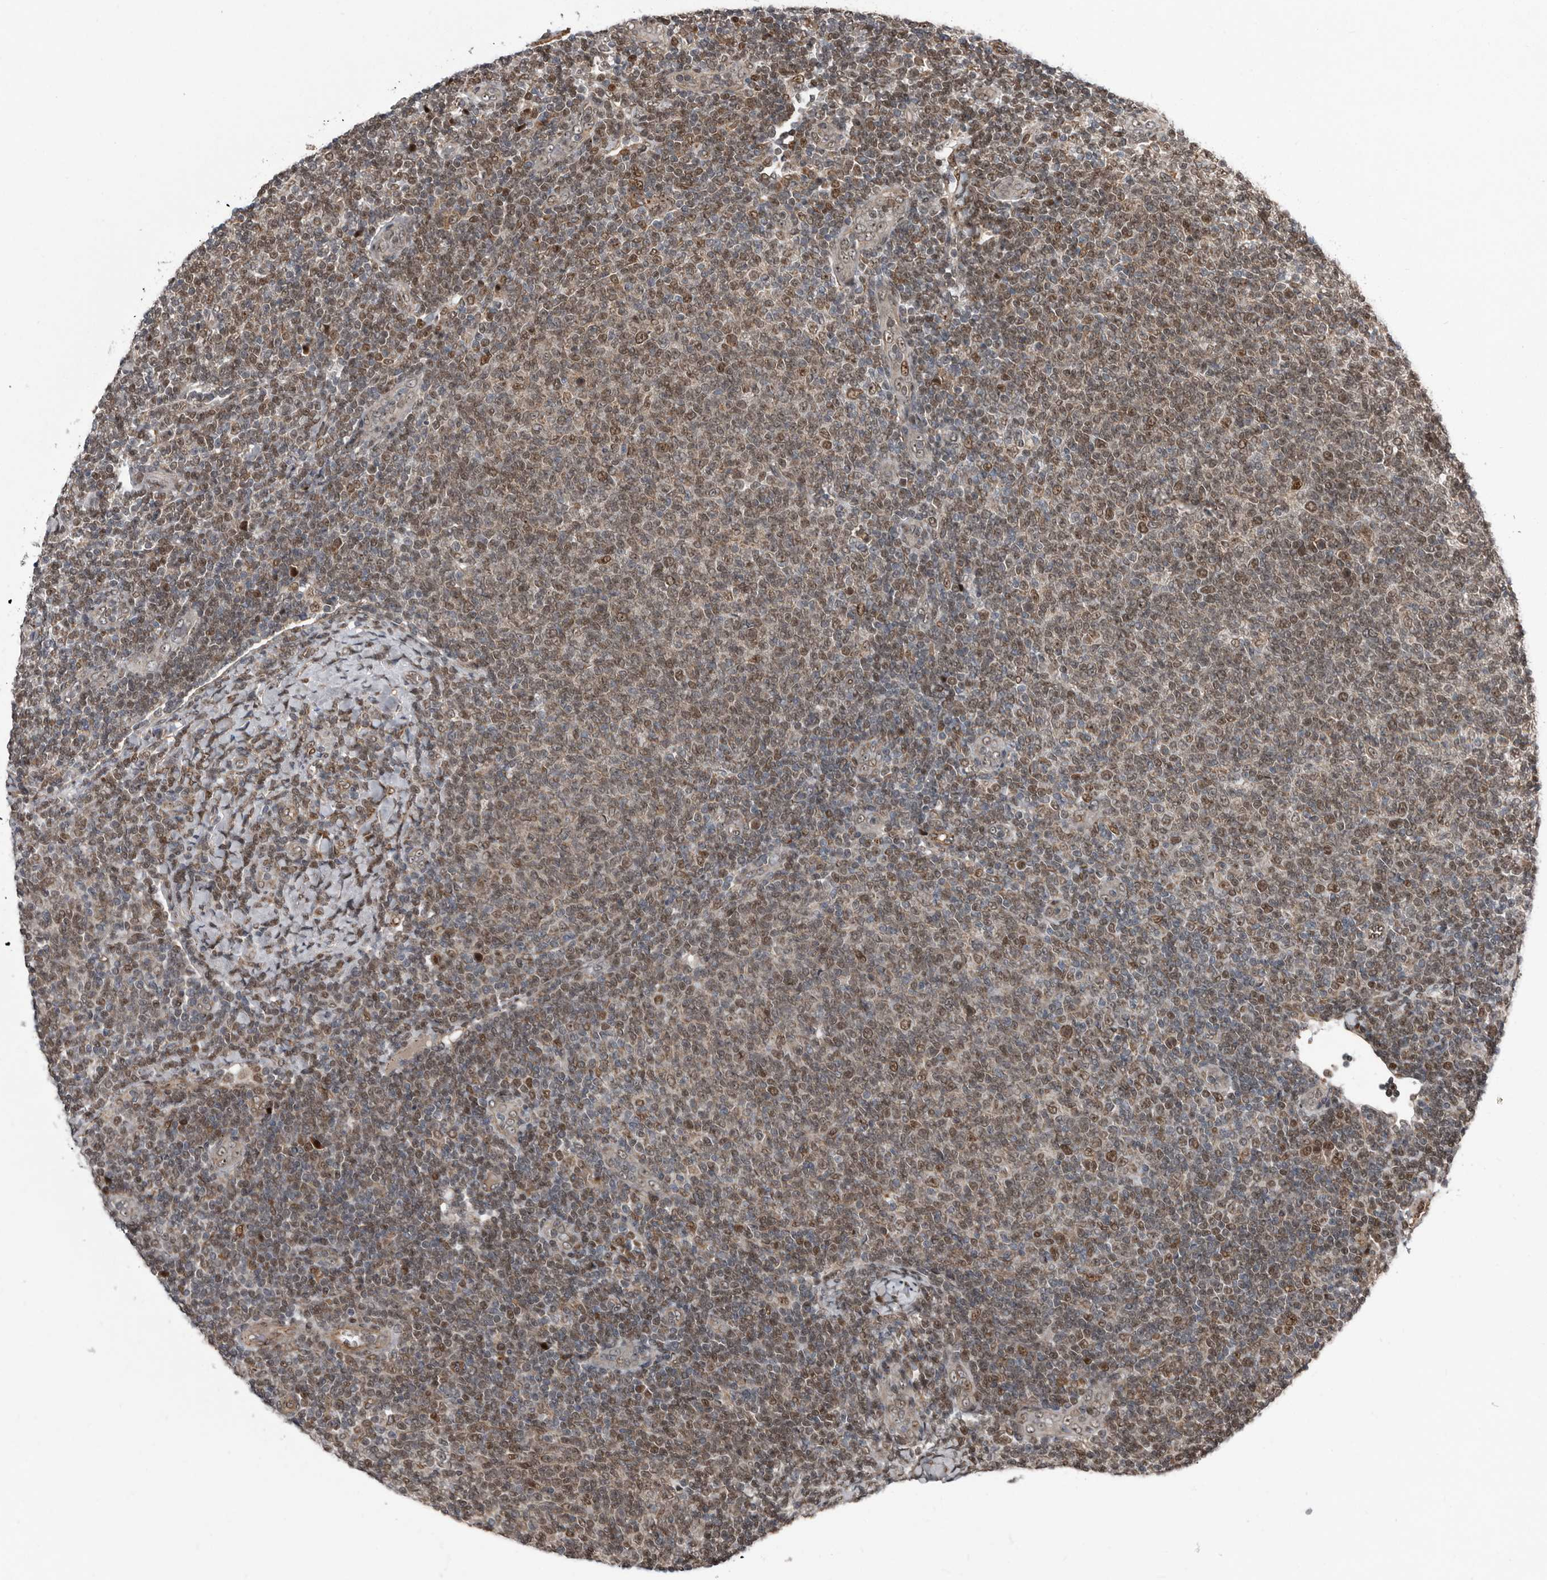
{"staining": {"intensity": "weak", "quantity": "25%-75%", "location": "nuclear"}, "tissue": "lymphoma", "cell_type": "Tumor cells", "image_type": "cancer", "snomed": [{"axis": "morphology", "description": "Malignant lymphoma, non-Hodgkin's type, Low grade"}, {"axis": "topography", "description": "Lymph node"}], "caption": "Human low-grade malignant lymphoma, non-Hodgkin's type stained with a protein marker reveals weak staining in tumor cells.", "gene": "CHD1L", "patient": {"sex": "male", "age": 66}}